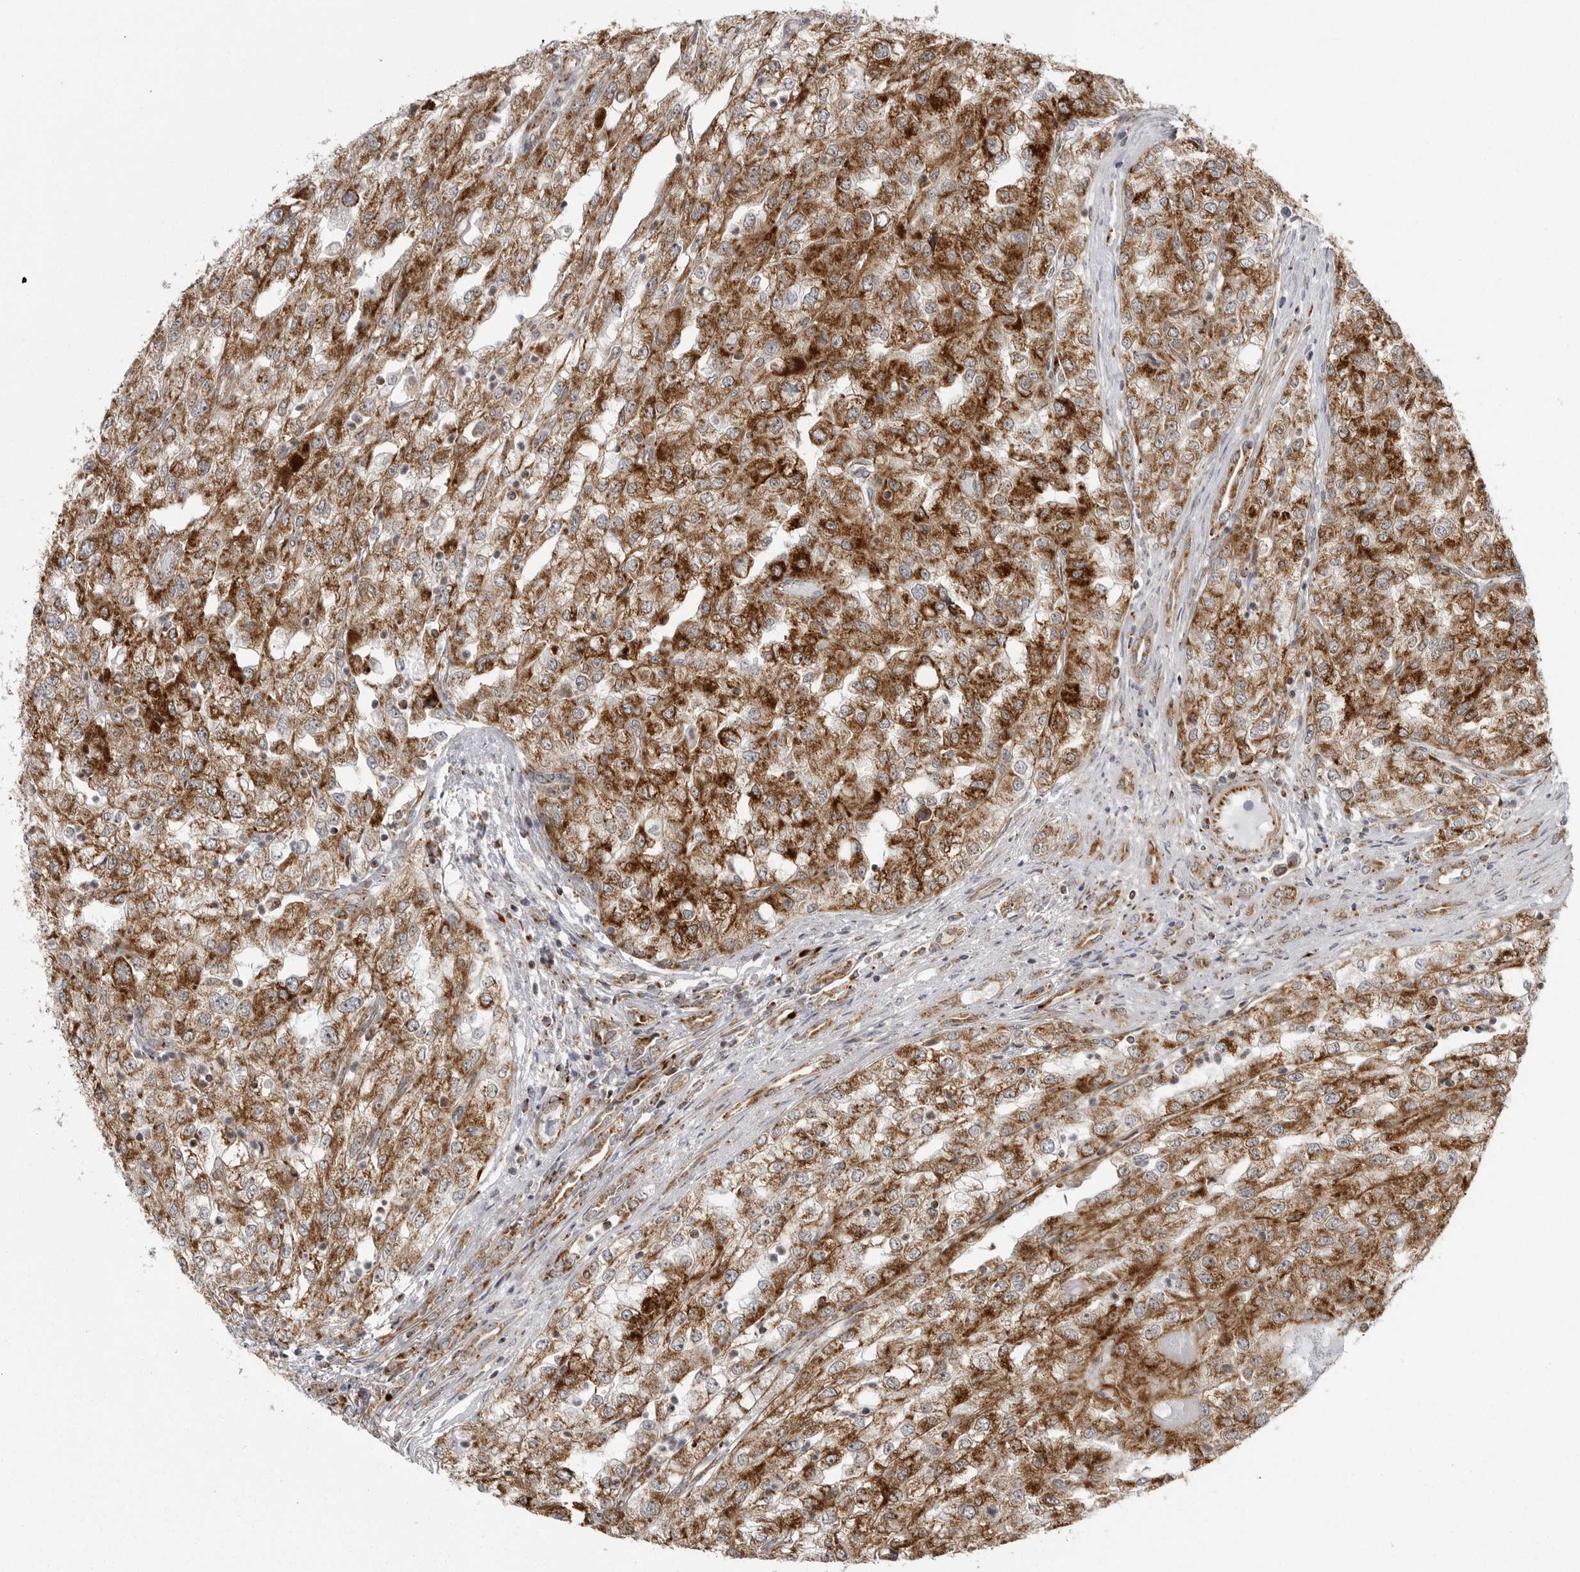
{"staining": {"intensity": "strong", "quantity": ">75%", "location": "cytoplasmic/membranous"}, "tissue": "renal cancer", "cell_type": "Tumor cells", "image_type": "cancer", "snomed": [{"axis": "morphology", "description": "Adenocarcinoma, NOS"}, {"axis": "topography", "description": "Kidney"}], "caption": "Immunohistochemical staining of human renal cancer (adenocarcinoma) shows strong cytoplasmic/membranous protein expression in about >75% of tumor cells.", "gene": "FH", "patient": {"sex": "female", "age": 54}}